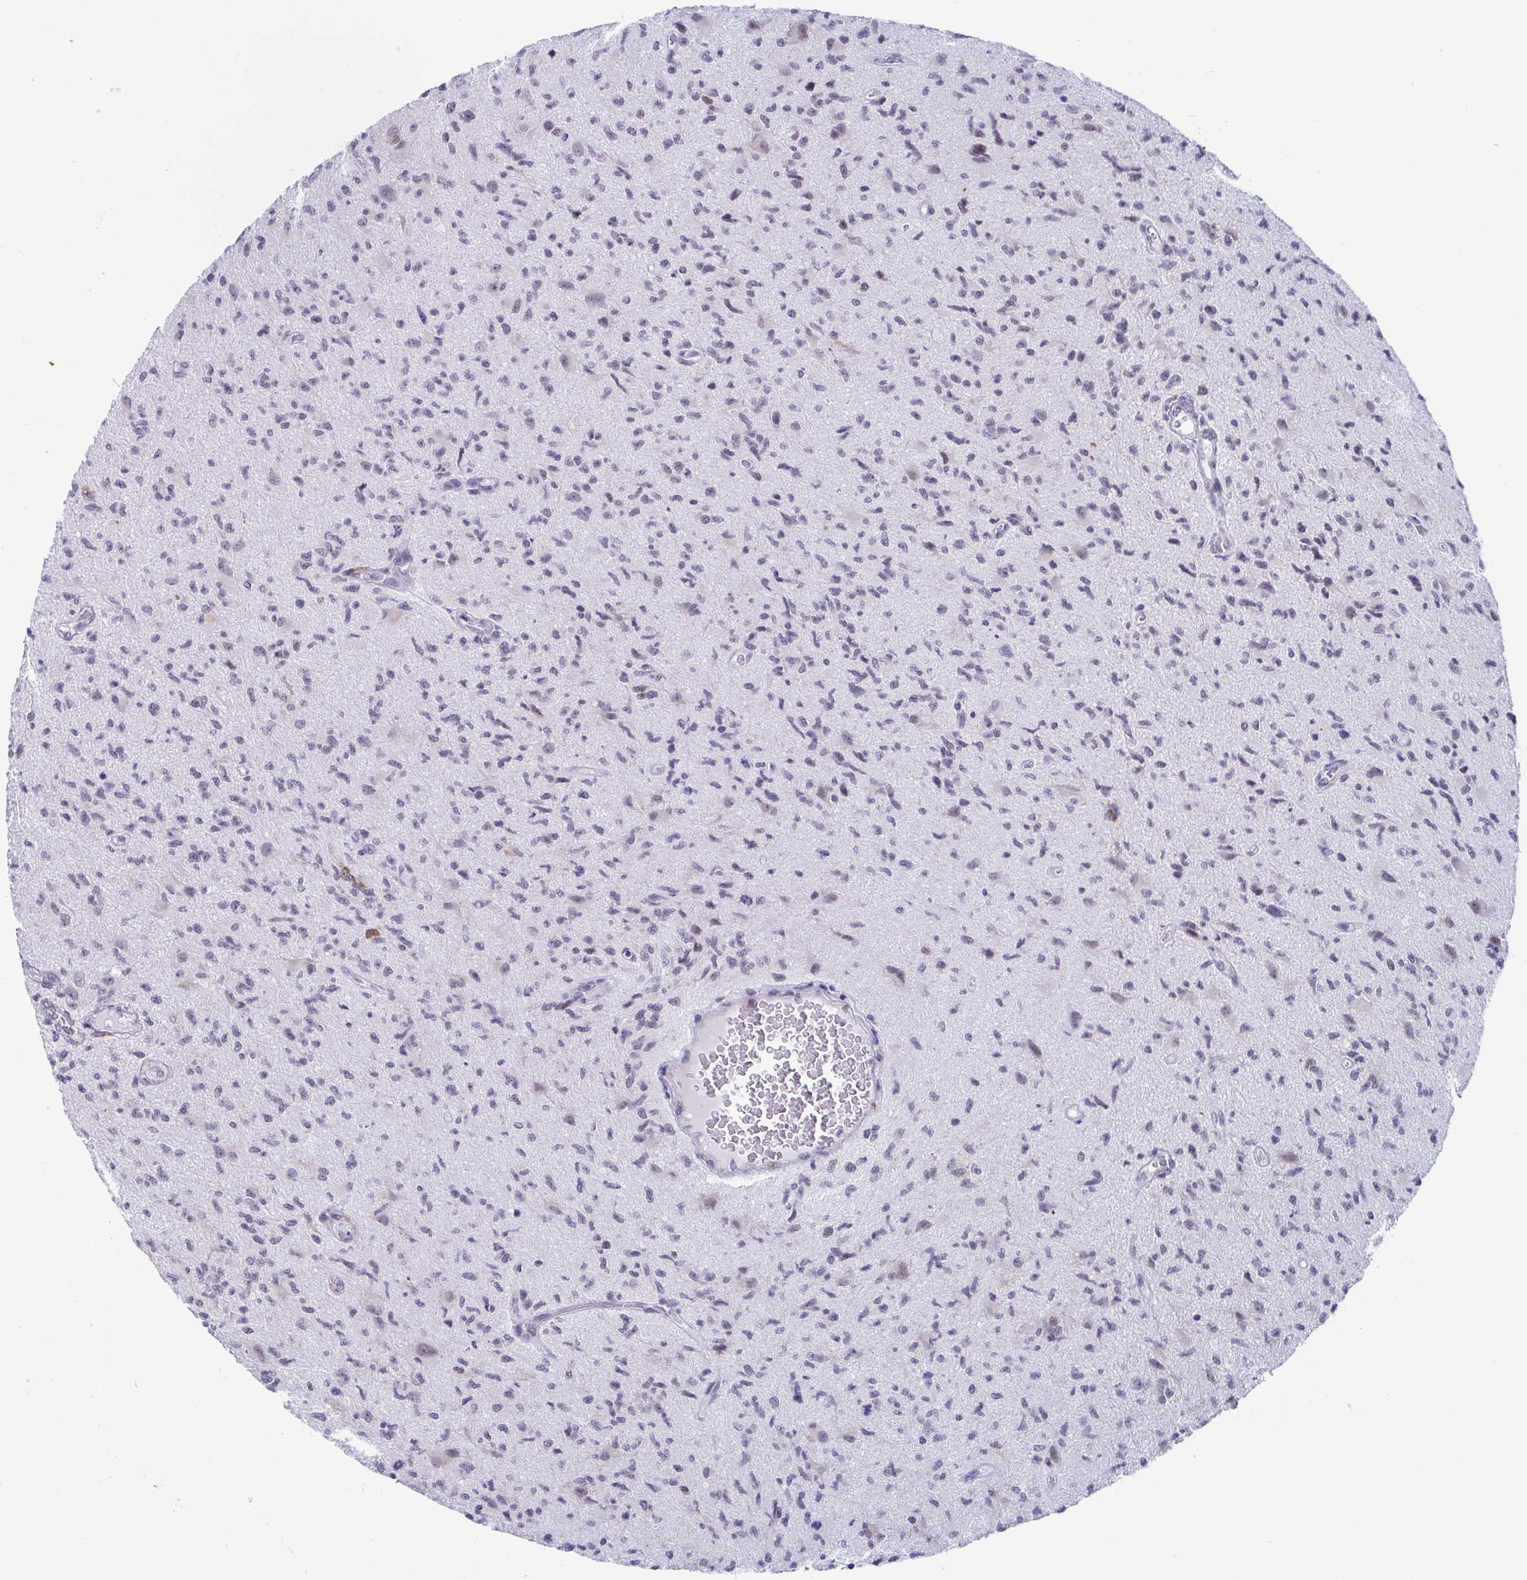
{"staining": {"intensity": "negative", "quantity": "none", "location": "none"}, "tissue": "glioma", "cell_type": "Tumor cells", "image_type": "cancer", "snomed": [{"axis": "morphology", "description": "Glioma, malignant, High grade"}, {"axis": "topography", "description": "Brain"}], "caption": "Tumor cells show no significant protein staining in malignant high-grade glioma.", "gene": "WDR72", "patient": {"sex": "male", "age": 67}}